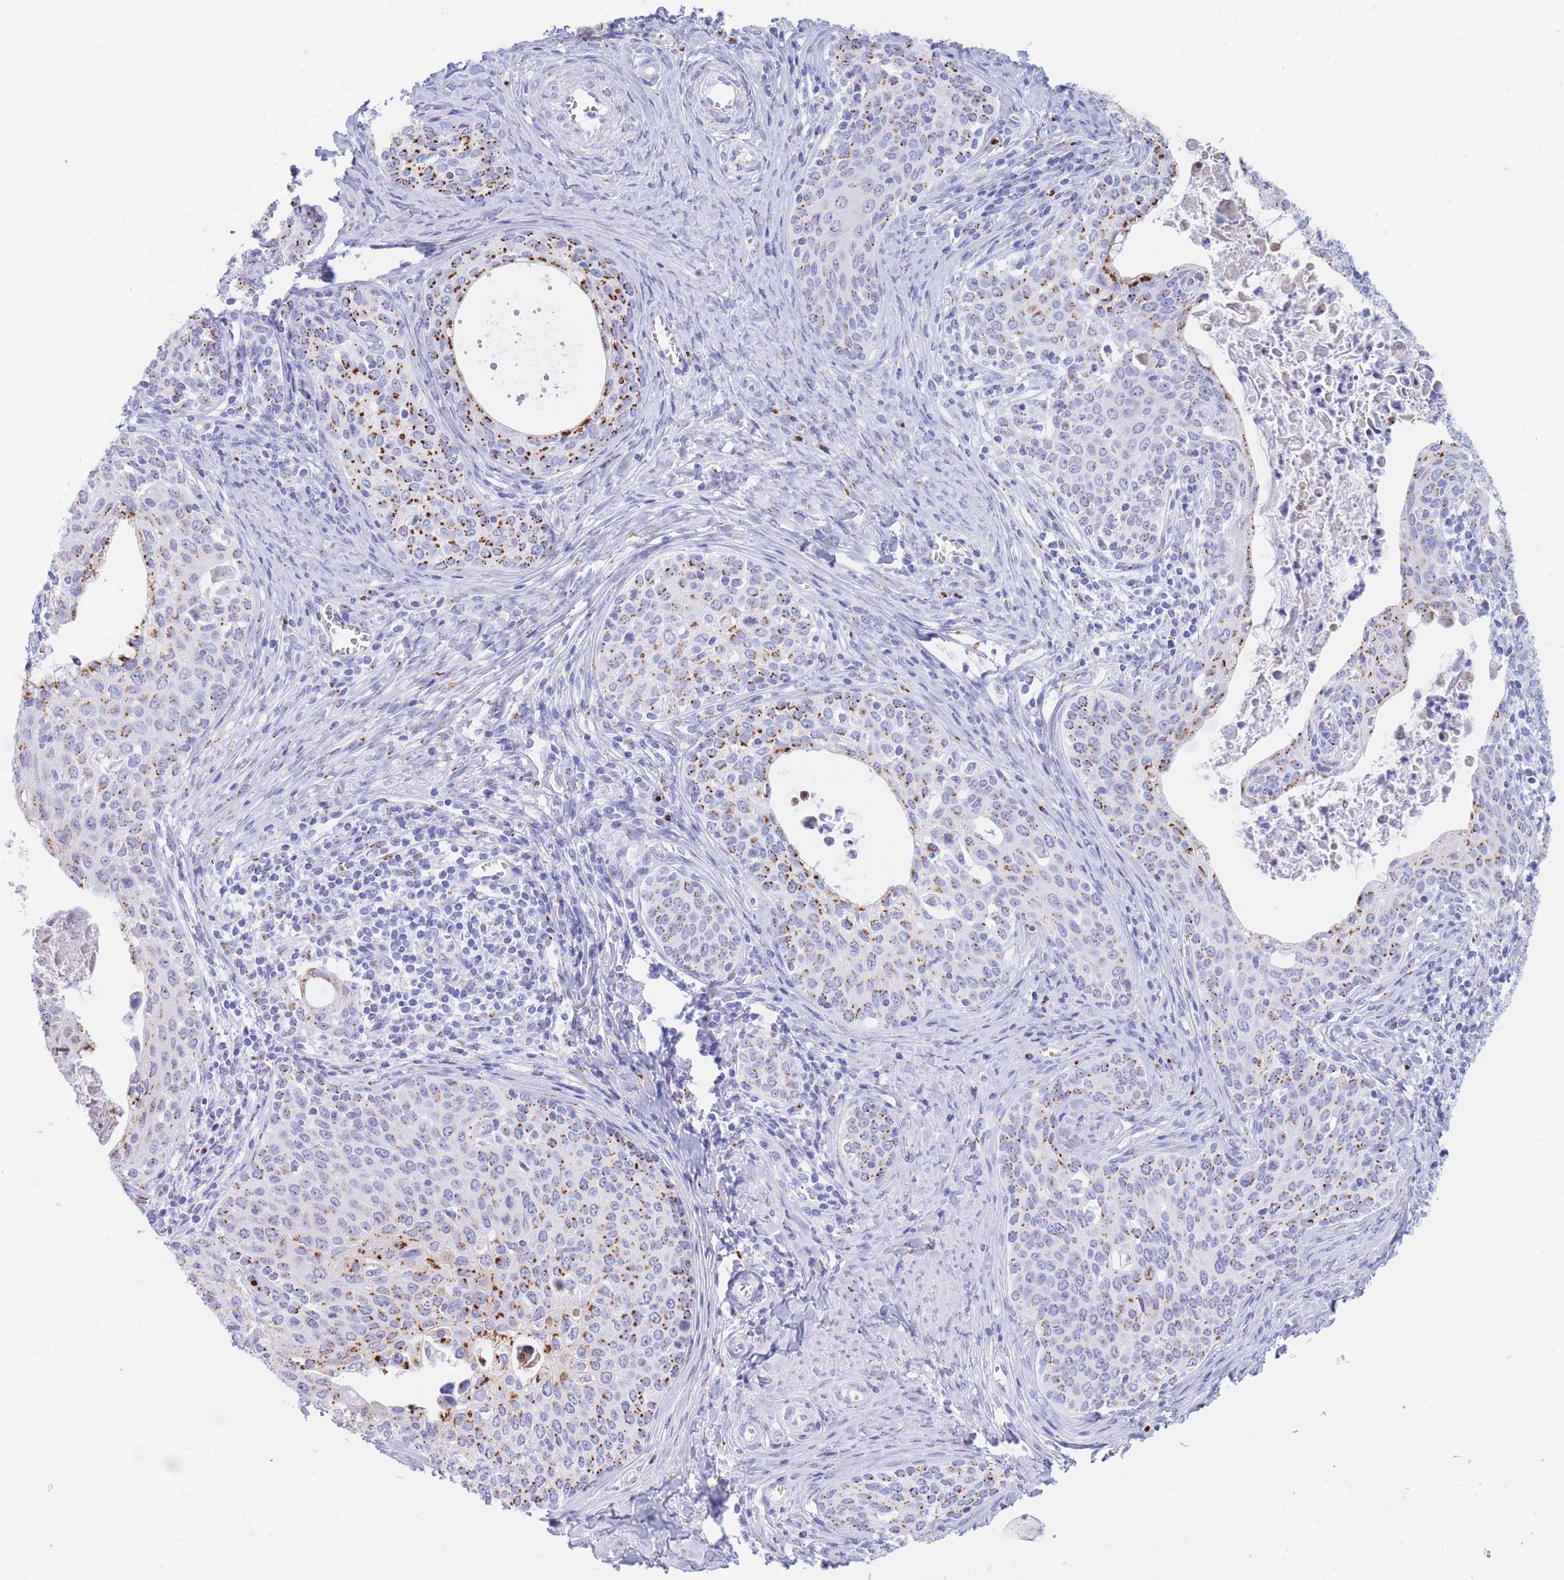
{"staining": {"intensity": "strong", "quantity": "25%-75%", "location": "cytoplasmic/membranous"}, "tissue": "cervical cancer", "cell_type": "Tumor cells", "image_type": "cancer", "snomed": [{"axis": "morphology", "description": "Squamous cell carcinoma, NOS"}, {"axis": "morphology", "description": "Adenocarcinoma, NOS"}, {"axis": "topography", "description": "Cervix"}], "caption": "There is high levels of strong cytoplasmic/membranous expression in tumor cells of cervical cancer, as demonstrated by immunohistochemical staining (brown color).", "gene": "FAM3C", "patient": {"sex": "female", "age": 52}}